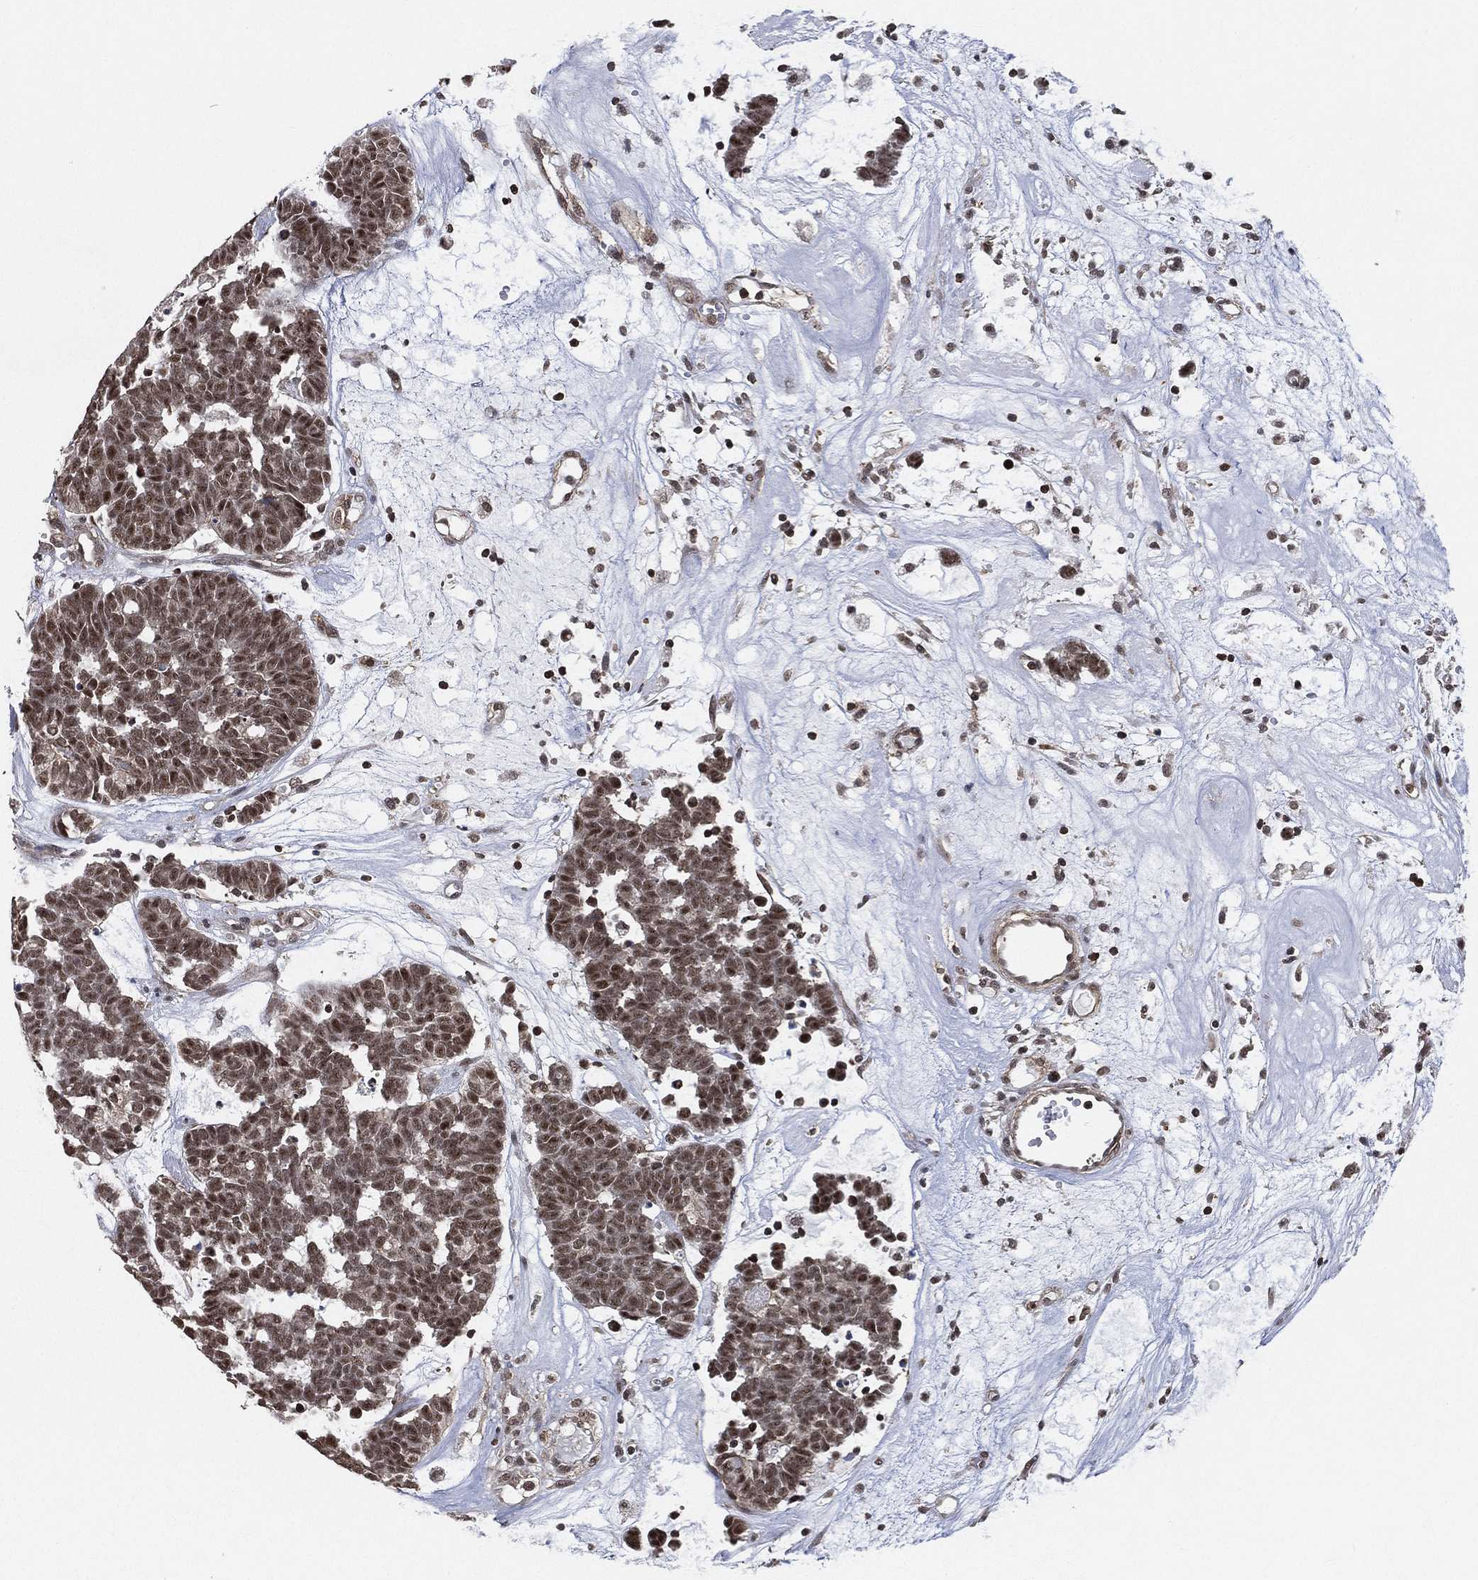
{"staining": {"intensity": "moderate", "quantity": "25%-75%", "location": "nuclear"}, "tissue": "head and neck cancer", "cell_type": "Tumor cells", "image_type": "cancer", "snomed": [{"axis": "morphology", "description": "Adenocarcinoma, NOS"}, {"axis": "topography", "description": "Head-Neck"}], "caption": "Brown immunohistochemical staining in adenocarcinoma (head and neck) displays moderate nuclear expression in about 25%-75% of tumor cells.", "gene": "RSRC2", "patient": {"sex": "female", "age": 81}}